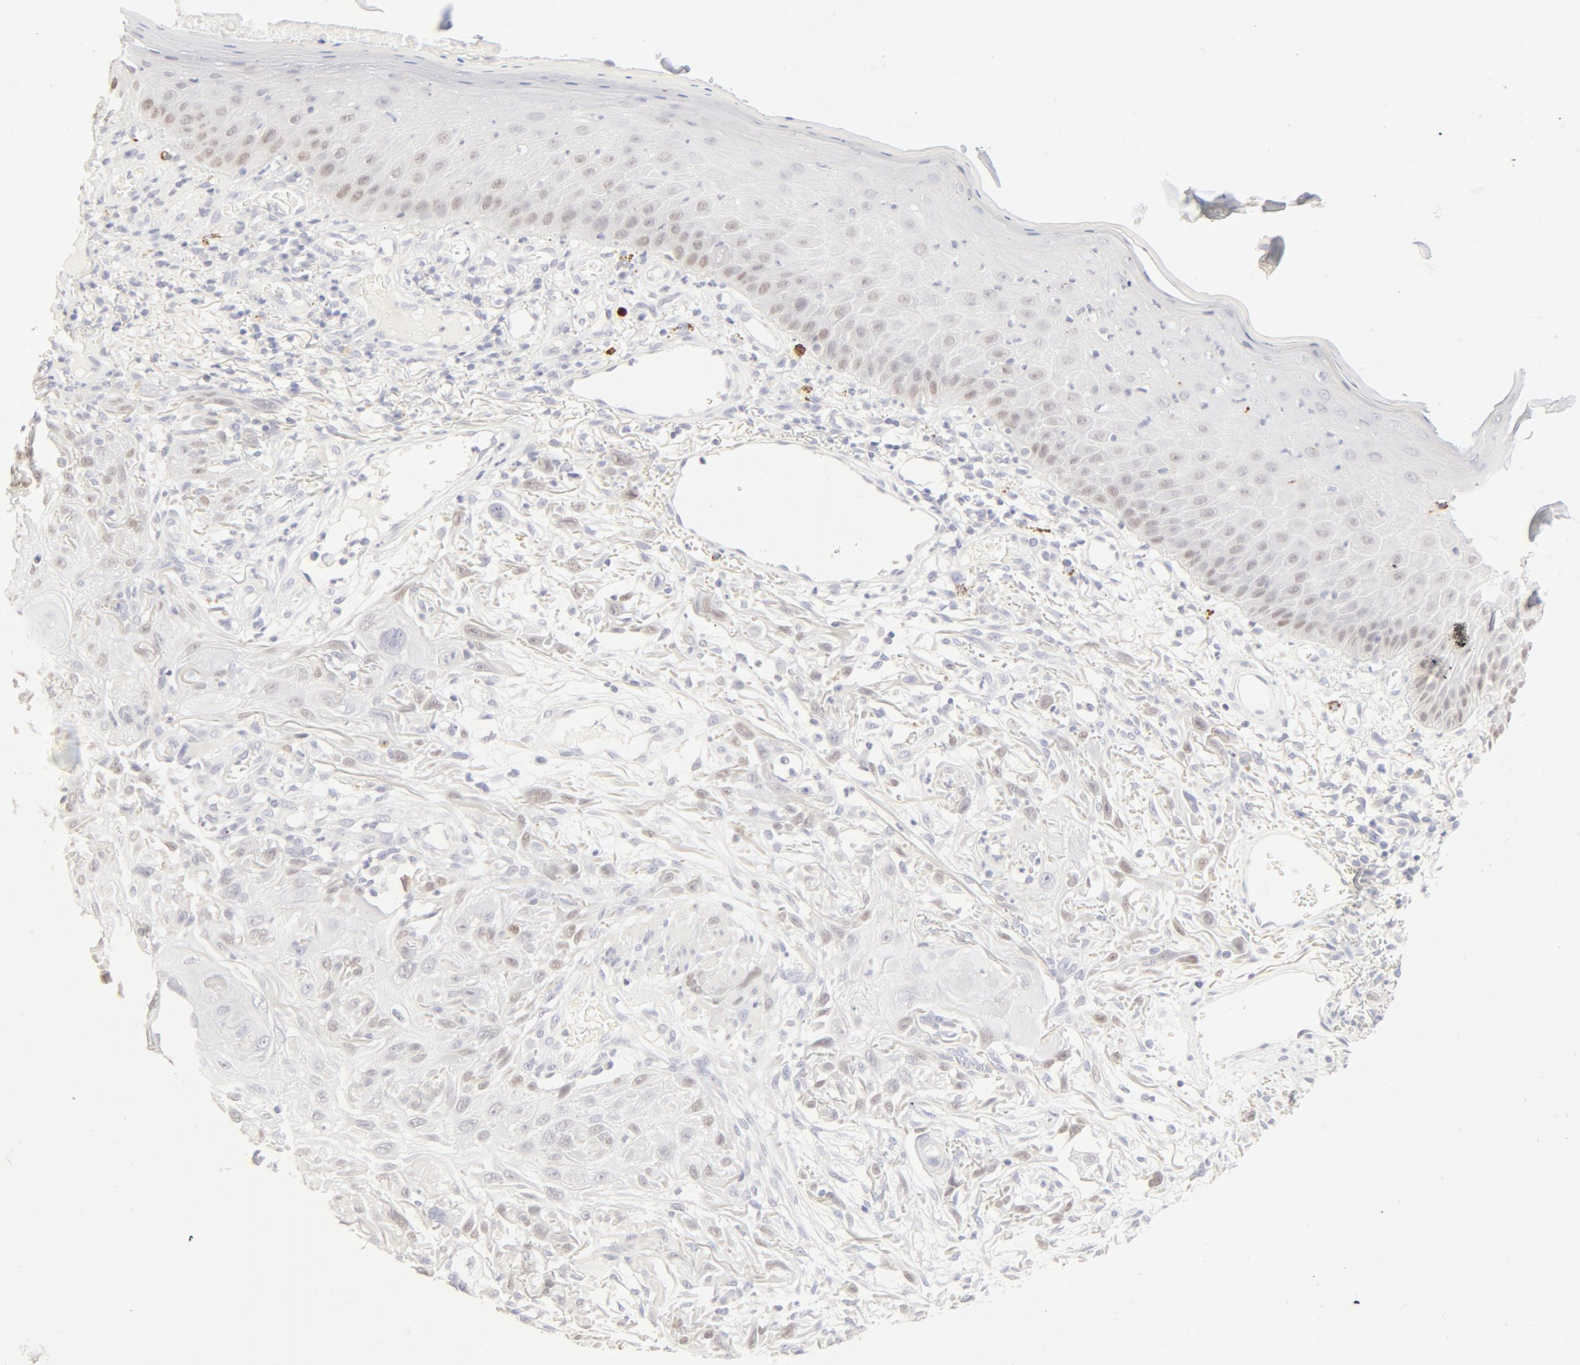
{"staining": {"intensity": "negative", "quantity": "none", "location": "none"}, "tissue": "skin cancer", "cell_type": "Tumor cells", "image_type": "cancer", "snomed": [{"axis": "morphology", "description": "Squamous cell carcinoma, NOS"}, {"axis": "topography", "description": "Skin"}], "caption": "DAB (3,3'-diaminobenzidine) immunohistochemical staining of squamous cell carcinoma (skin) displays no significant expression in tumor cells. (Stains: DAB (3,3'-diaminobenzidine) immunohistochemistry (IHC) with hematoxylin counter stain, Microscopy: brightfield microscopy at high magnification).", "gene": "FCGBP", "patient": {"sex": "female", "age": 59}}